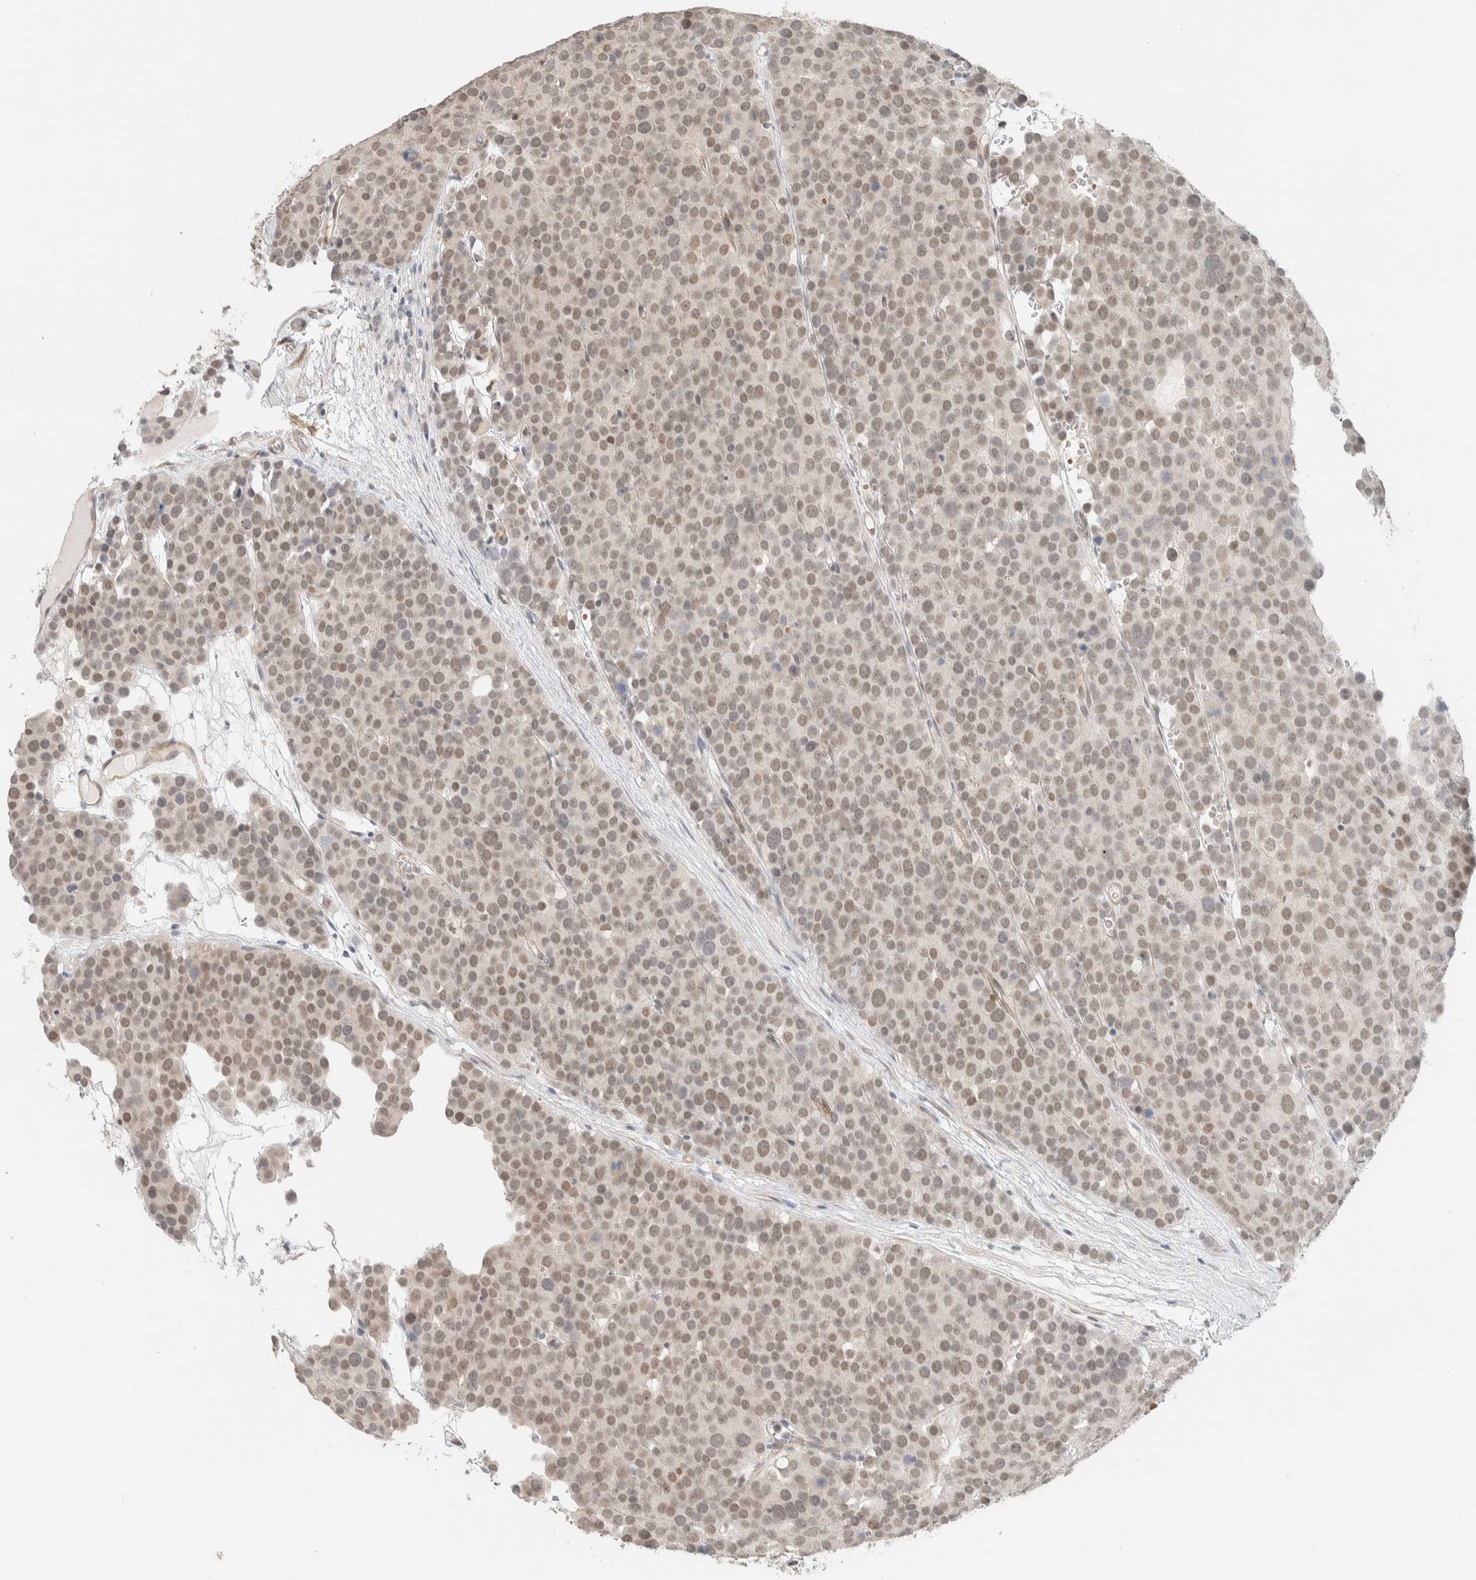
{"staining": {"intensity": "weak", "quantity": ">75%", "location": "nuclear"}, "tissue": "testis cancer", "cell_type": "Tumor cells", "image_type": "cancer", "snomed": [{"axis": "morphology", "description": "Seminoma, NOS"}, {"axis": "topography", "description": "Testis"}], "caption": "A histopathology image of human seminoma (testis) stained for a protein demonstrates weak nuclear brown staining in tumor cells.", "gene": "ZBTB2", "patient": {"sex": "male", "age": 71}}